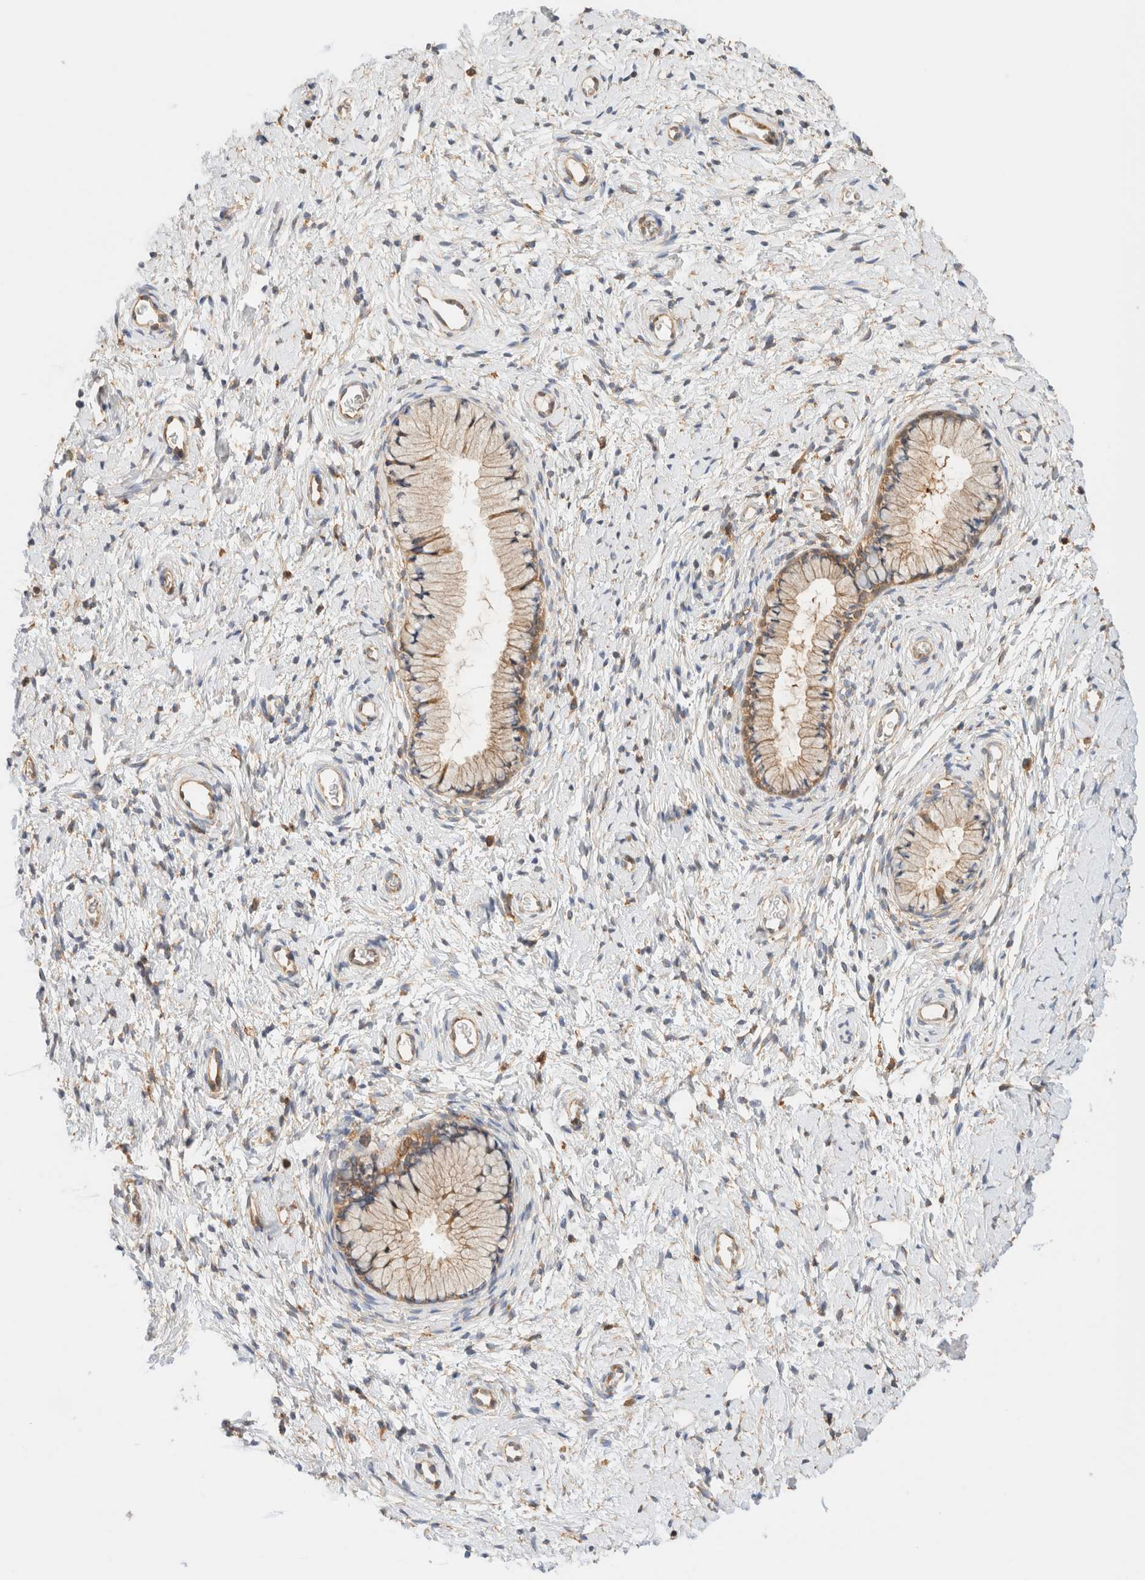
{"staining": {"intensity": "moderate", "quantity": "25%-75%", "location": "cytoplasmic/membranous"}, "tissue": "cervix", "cell_type": "Glandular cells", "image_type": "normal", "snomed": [{"axis": "morphology", "description": "Normal tissue, NOS"}, {"axis": "topography", "description": "Cervix"}], "caption": "Cervix stained for a protein (brown) reveals moderate cytoplasmic/membranous positive positivity in about 25%-75% of glandular cells.", "gene": "RABEP1", "patient": {"sex": "female", "age": 72}}